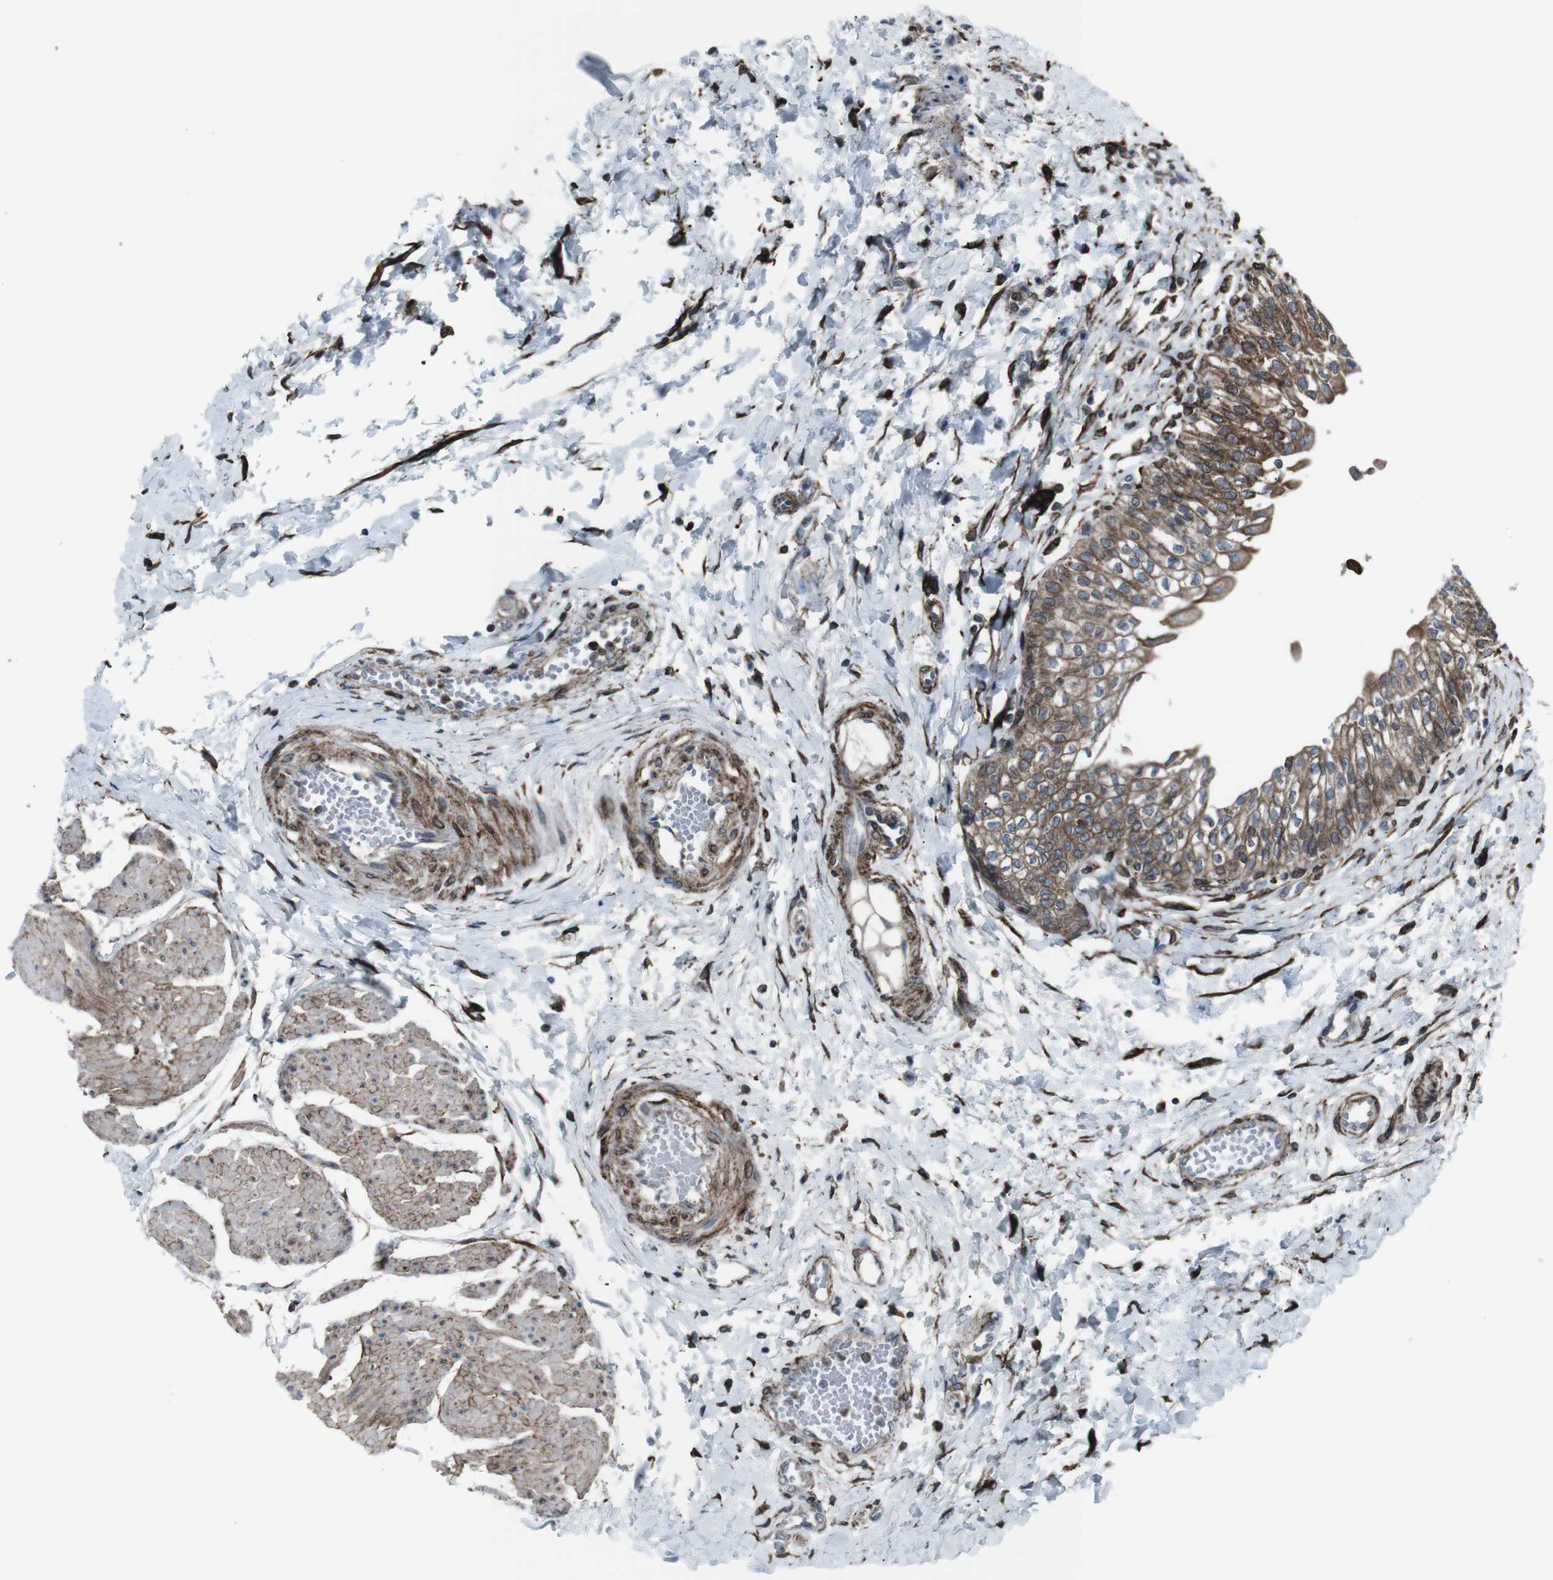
{"staining": {"intensity": "strong", "quantity": ">75%", "location": "cytoplasmic/membranous"}, "tissue": "urinary bladder", "cell_type": "Urothelial cells", "image_type": "normal", "snomed": [{"axis": "morphology", "description": "Normal tissue, NOS"}, {"axis": "topography", "description": "Urinary bladder"}], "caption": "DAB immunohistochemical staining of benign urinary bladder demonstrates strong cytoplasmic/membranous protein positivity in approximately >75% of urothelial cells. The protein of interest is stained brown, and the nuclei are stained in blue (DAB IHC with brightfield microscopy, high magnification).", "gene": "LNPK", "patient": {"sex": "male", "age": 55}}